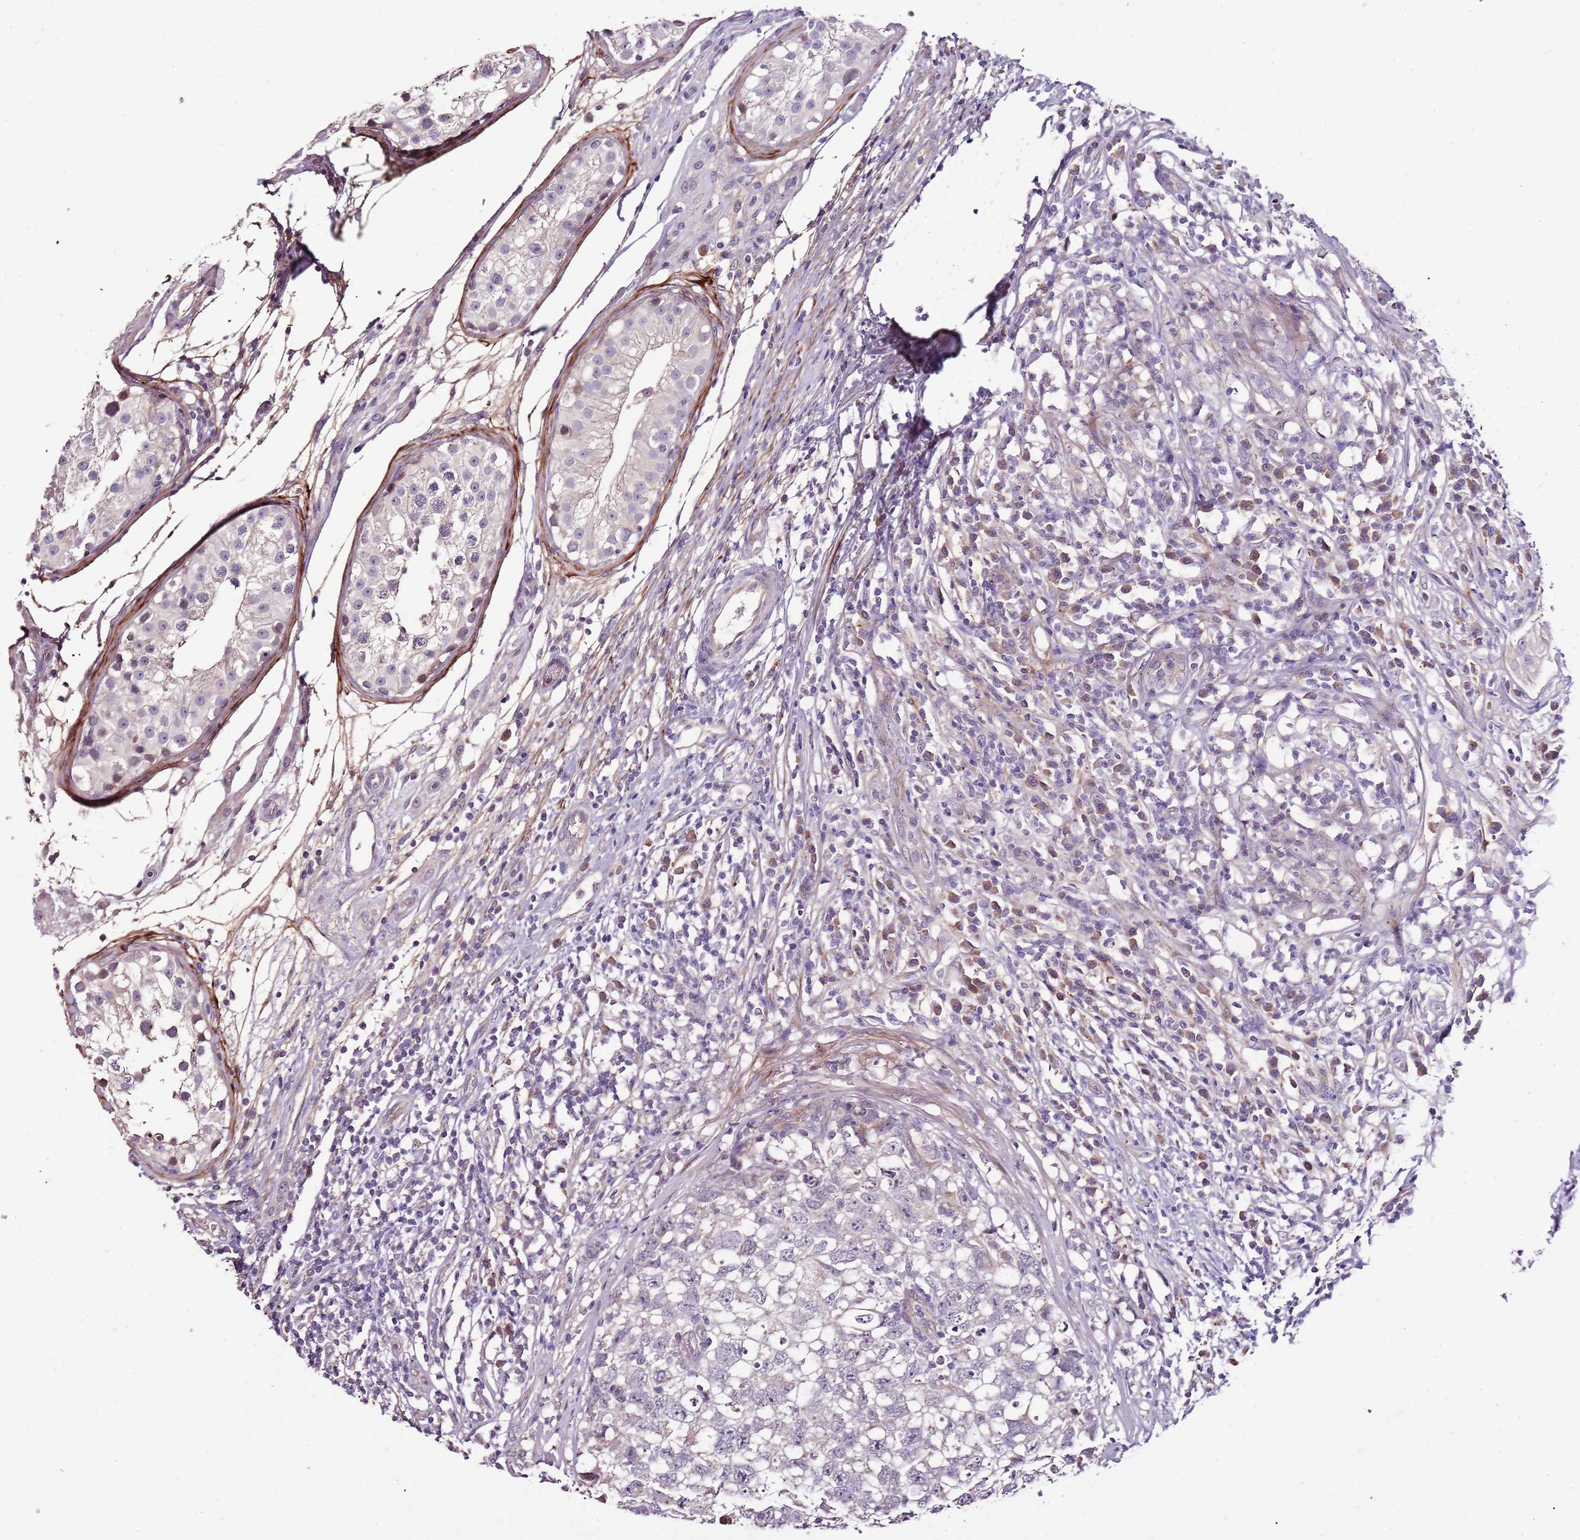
{"staining": {"intensity": "negative", "quantity": "none", "location": "none"}, "tissue": "testis cancer", "cell_type": "Tumor cells", "image_type": "cancer", "snomed": [{"axis": "morphology", "description": "Seminoma, NOS"}, {"axis": "morphology", "description": "Carcinoma, Embryonal, NOS"}, {"axis": "topography", "description": "Testis"}], "caption": "The photomicrograph demonstrates no significant expression in tumor cells of testis cancer.", "gene": "NKX2-3", "patient": {"sex": "male", "age": 29}}